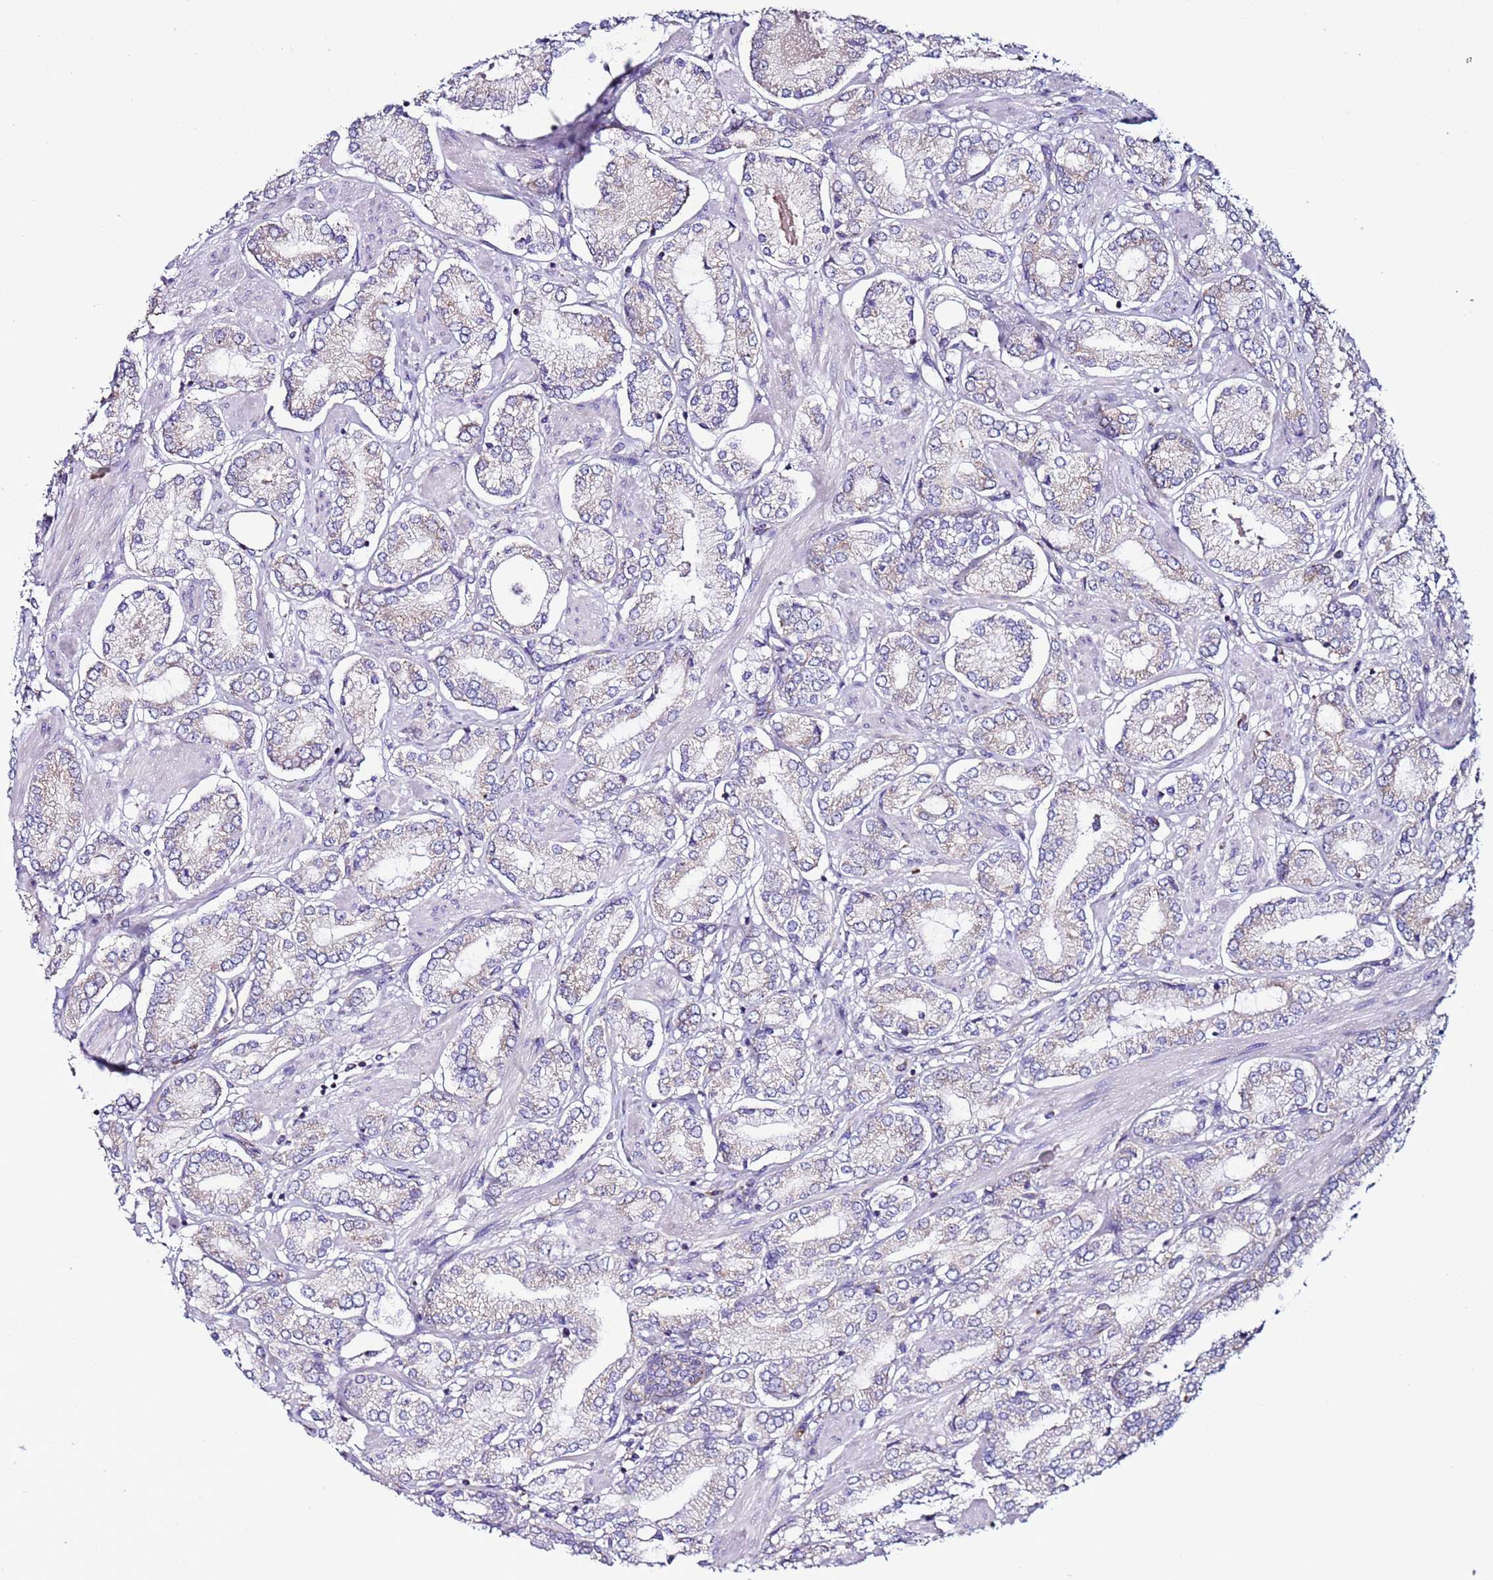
{"staining": {"intensity": "negative", "quantity": "none", "location": "none"}, "tissue": "prostate cancer", "cell_type": "Tumor cells", "image_type": "cancer", "snomed": [{"axis": "morphology", "description": "Adenocarcinoma, High grade"}, {"axis": "topography", "description": "Prostate and seminal vesicle, NOS"}], "caption": "A histopathology image of human prostate cancer is negative for staining in tumor cells.", "gene": "AHI1", "patient": {"sex": "male", "age": 64}}